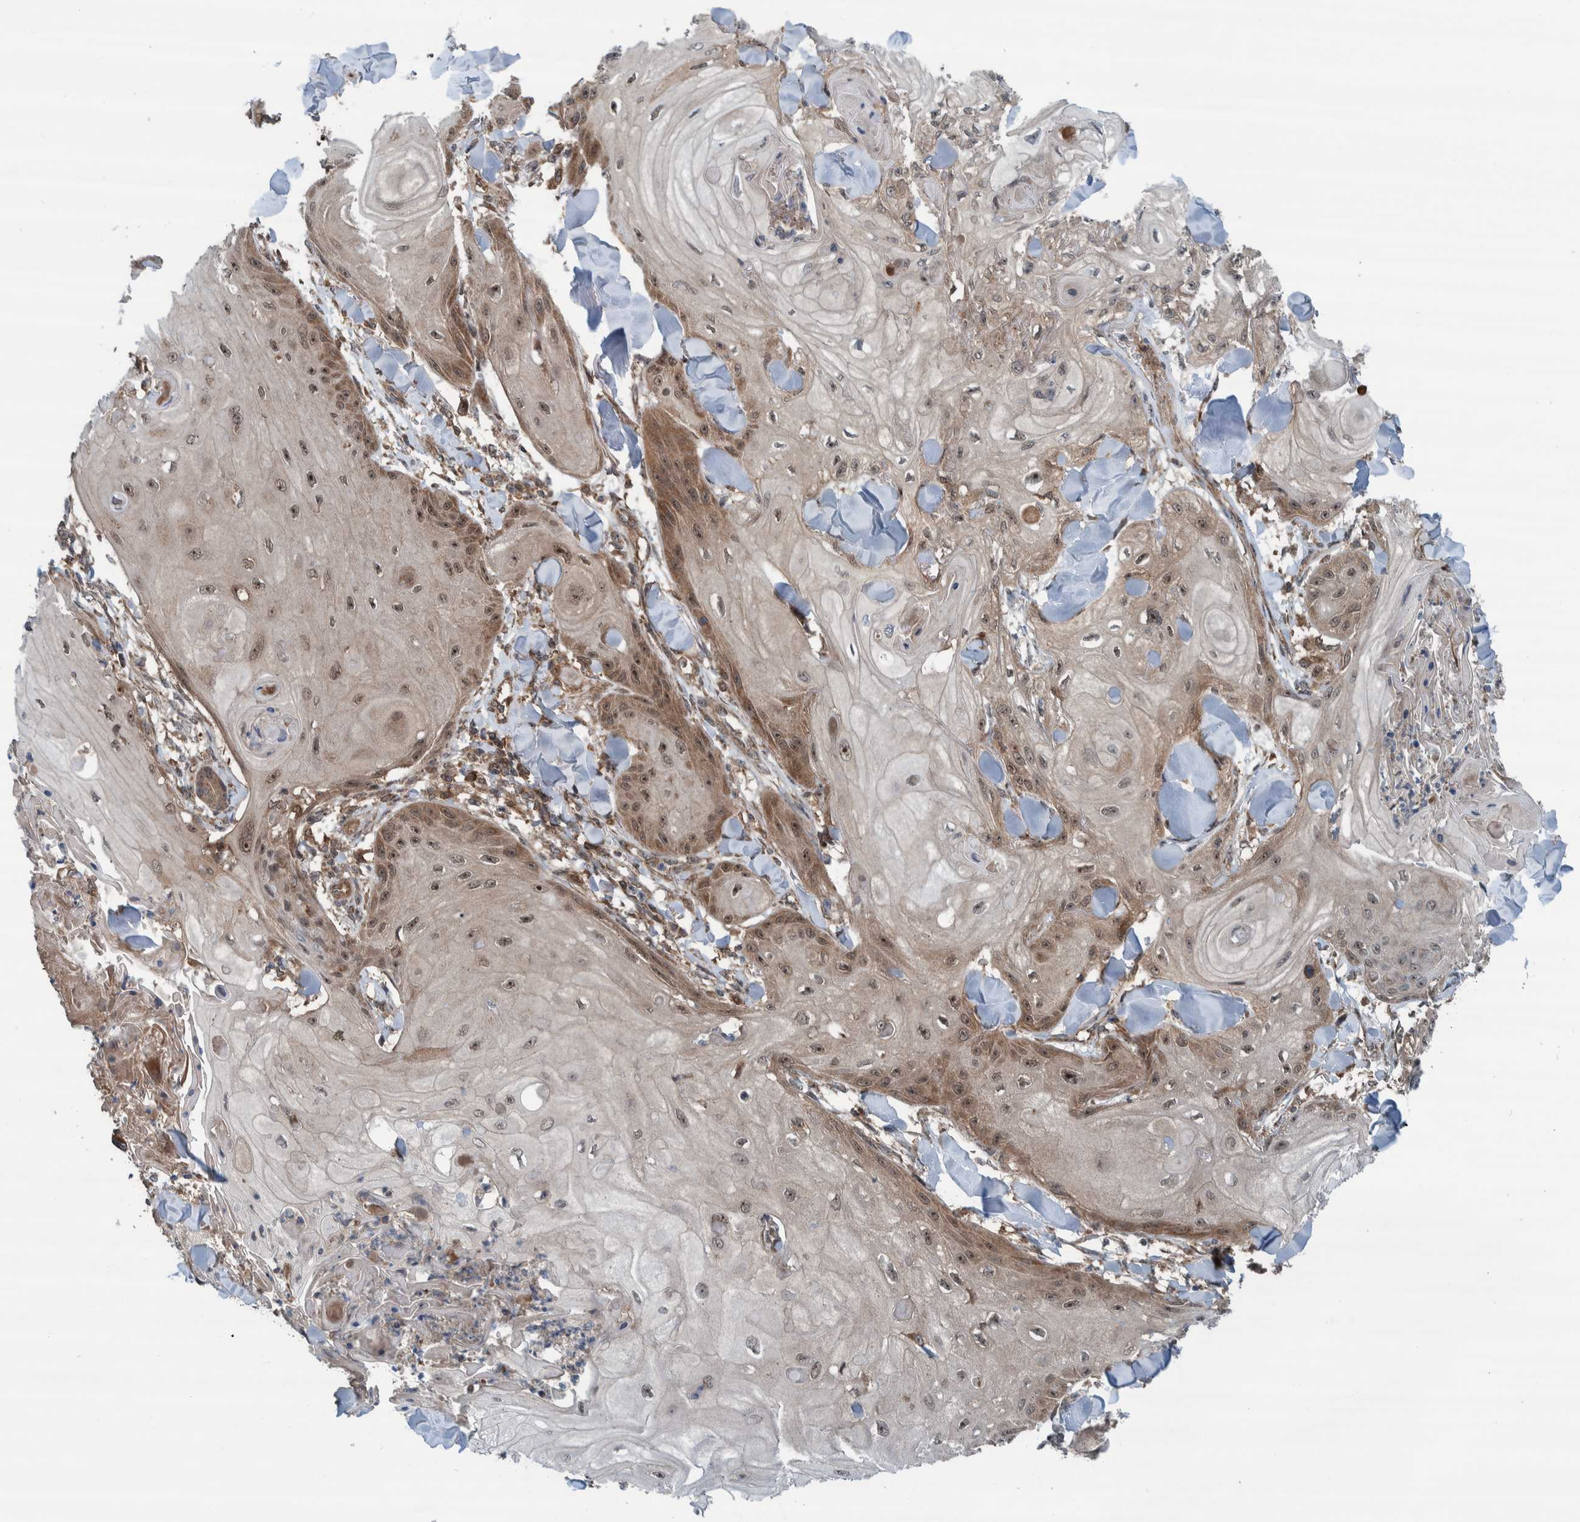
{"staining": {"intensity": "moderate", "quantity": "25%-75%", "location": "cytoplasmic/membranous"}, "tissue": "skin cancer", "cell_type": "Tumor cells", "image_type": "cancer", "snomed": [{"axis": "morphology", "description": "Squamous cell carcinoma, NOS"}, {"axis": "topography", "description": "Skin"}], "caption": "This histopathology image shows IHC staining of skin cancer (squamous cell carcinoma), with medium moderate cytoplasmic/membranous expression in approximately 25%-75% of tumor cells.", "gene": "CUEDC1", "patient": {"sex": "male", "age": 74}}